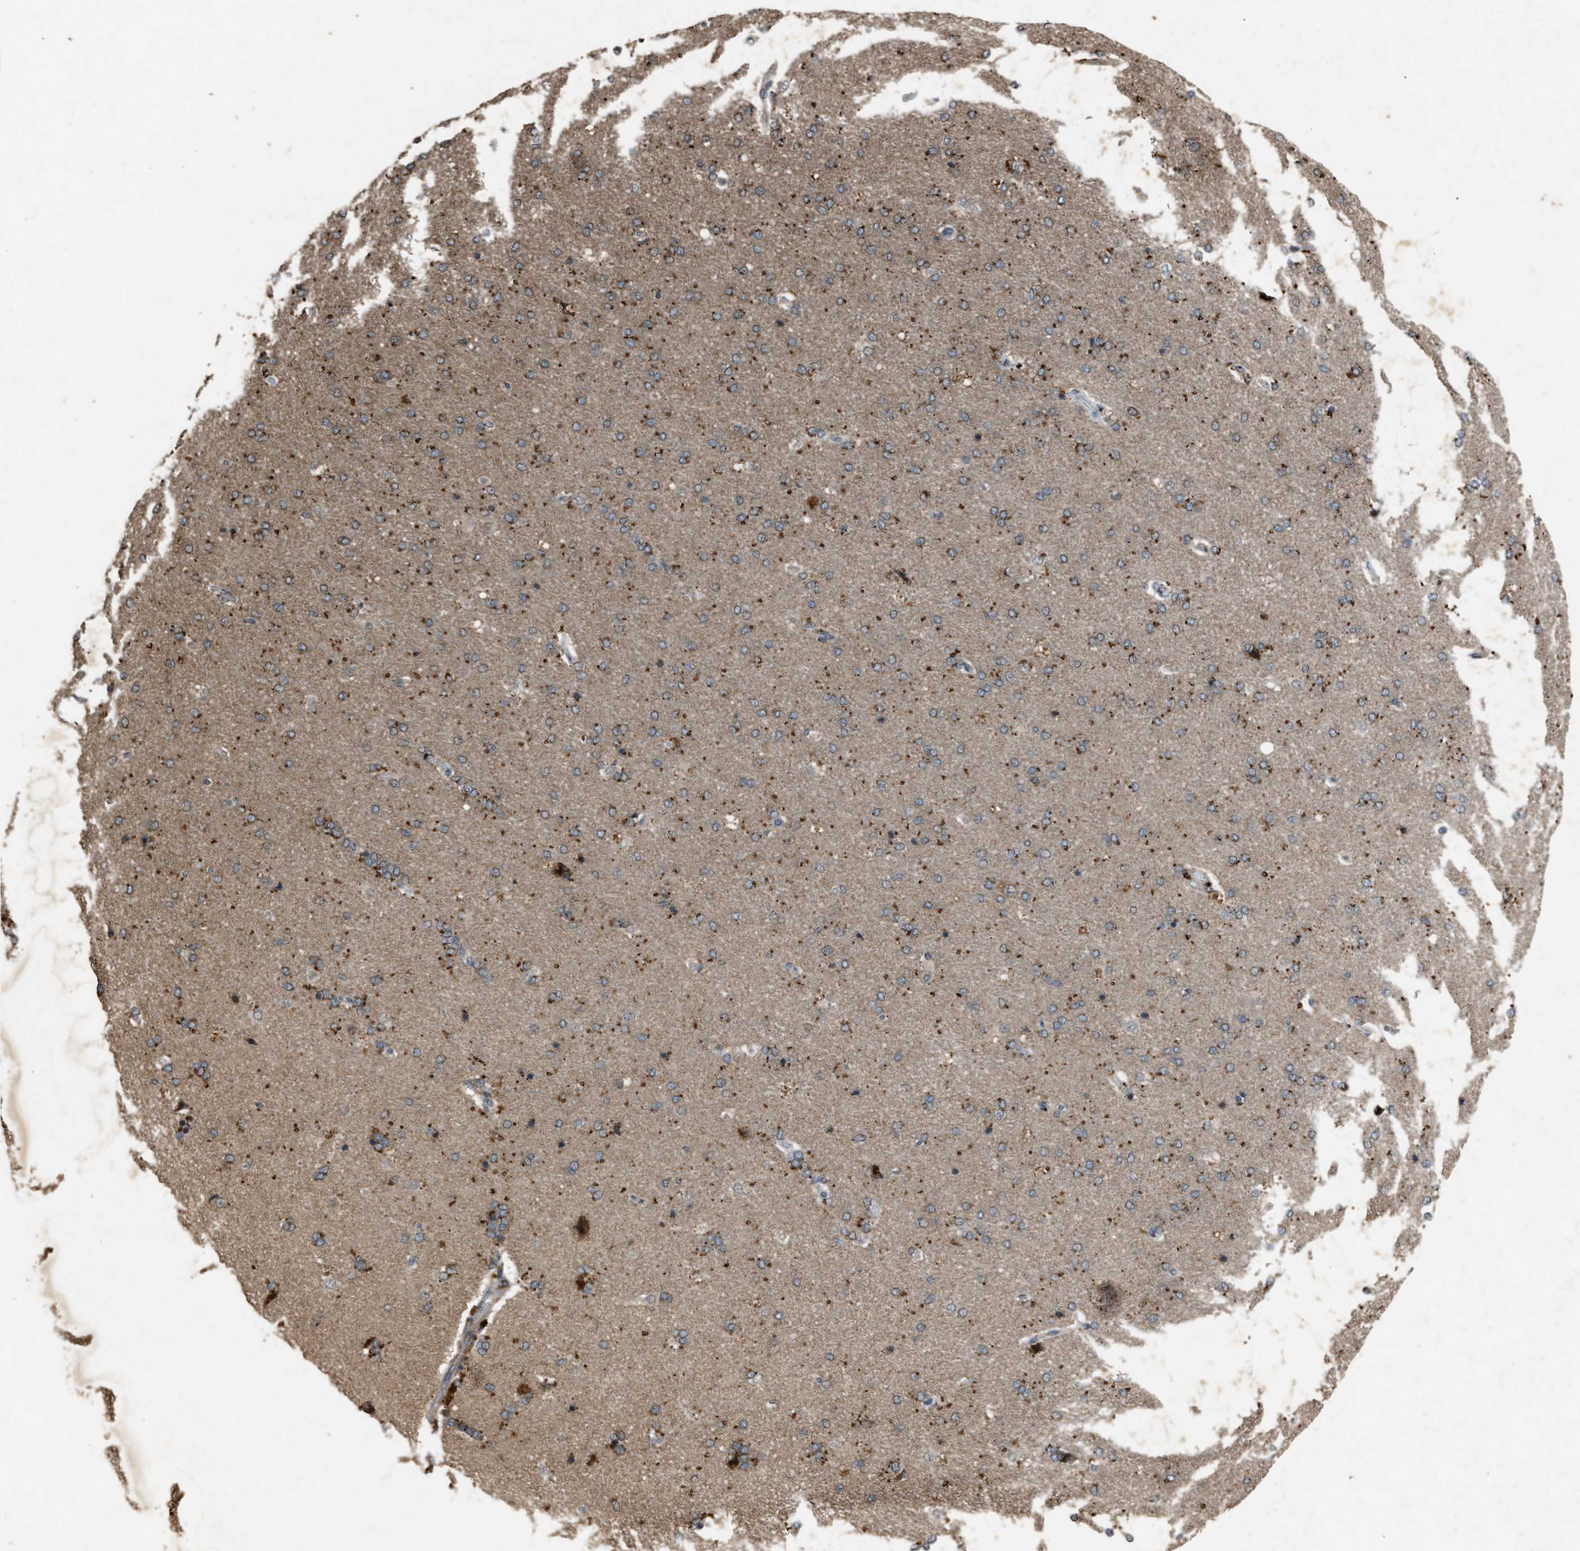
{"staining": {"intensity": "weak", "quantity": ">75%", "location": "cytoplasmic/membranous"}, "tissue": "cerebral cortex", "cell_type": "Endothelial cells", "image_type": "normal", "snomed": [{"axis": "morphology", "description": "Normal tissue, NOS"}, {"axis": "topography", "description": "Cerebral cortex"}], "caption": "Protein staining demonstrates weak cytoplasmic/membranous expression in about >75% of endothelial cells in unremarkable cerebral cortex.", "gene": "PSMD1", "patient": {"sex": "male", "age": 62}}